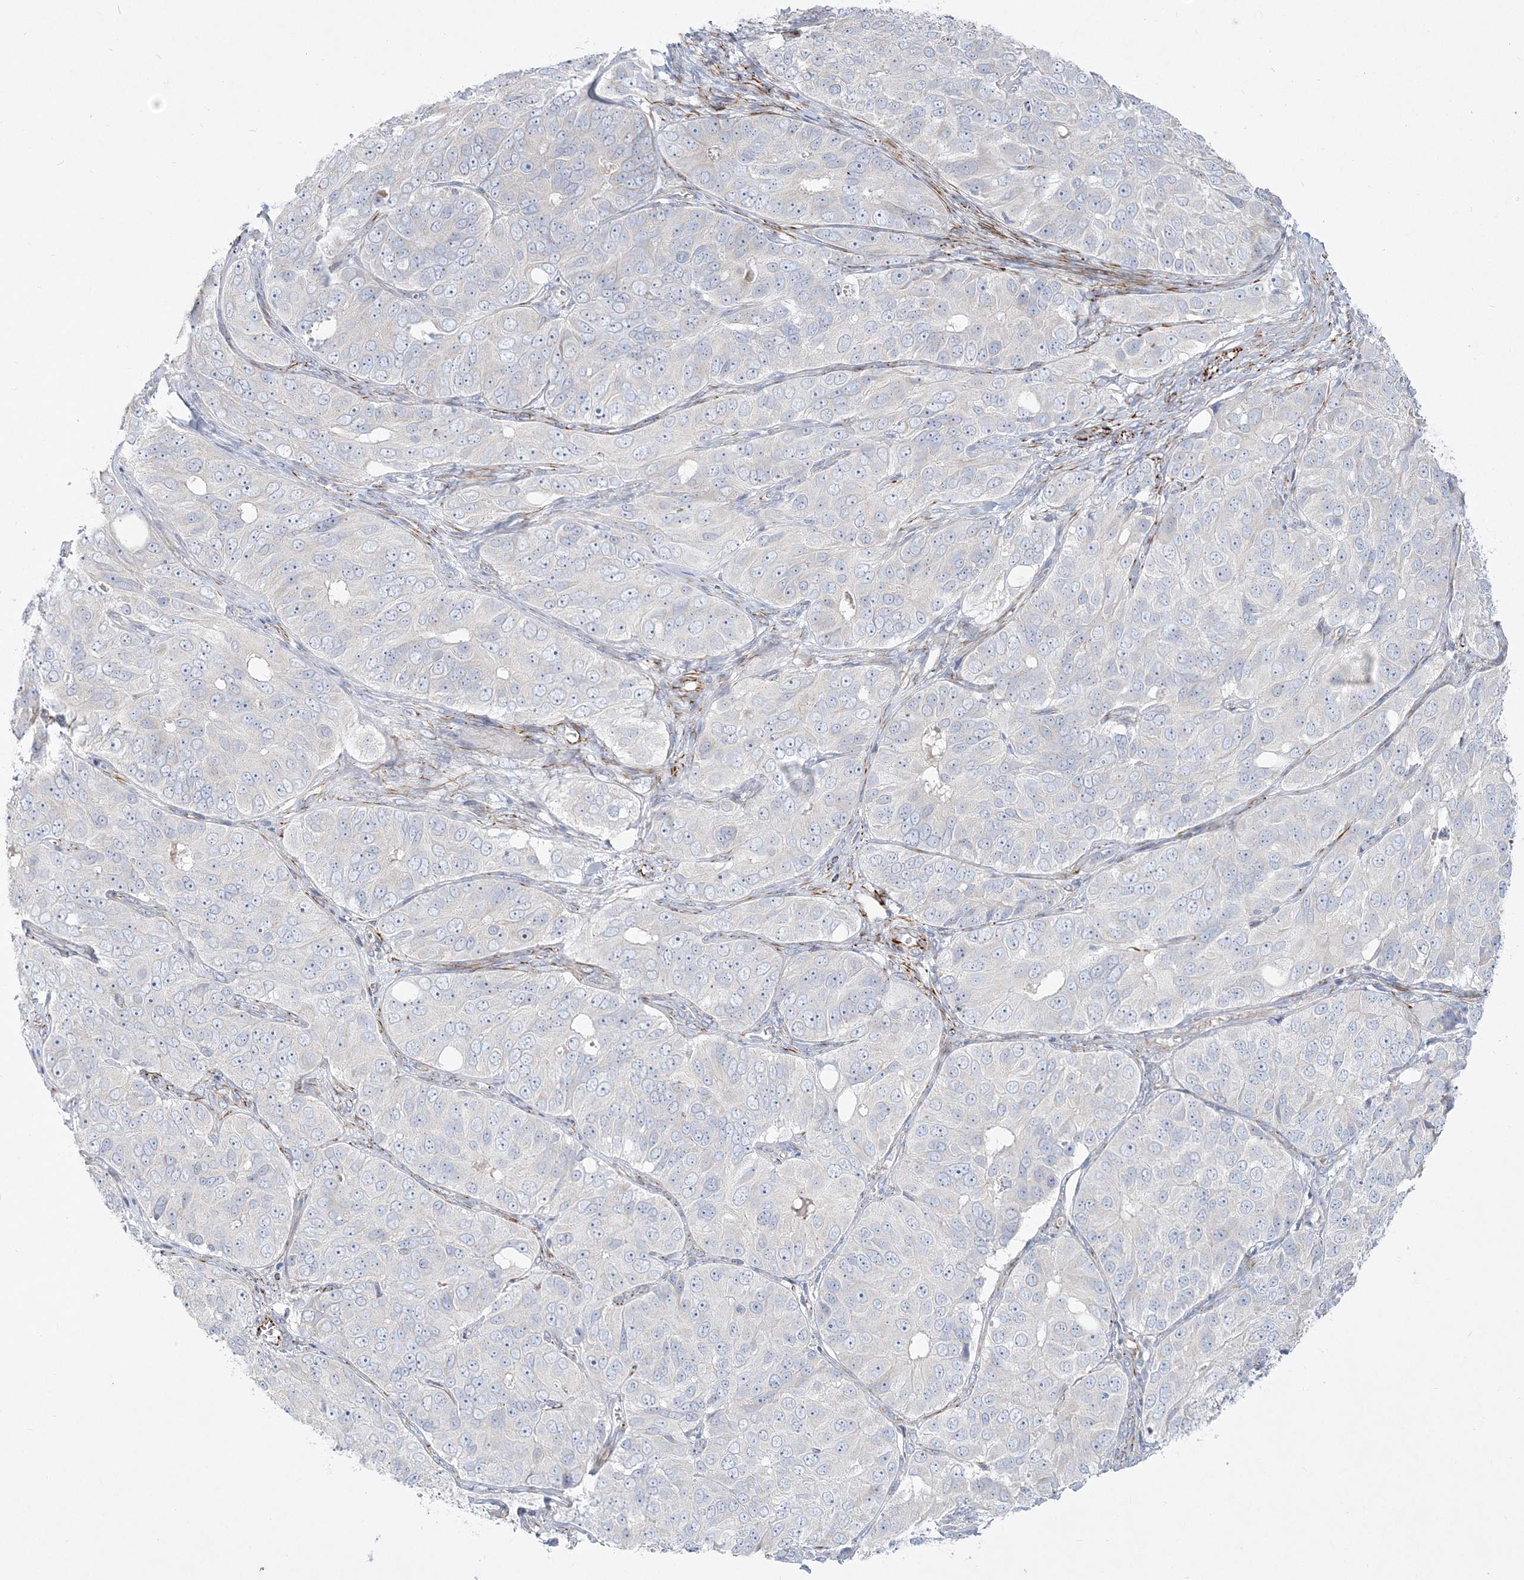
{"staining": {"intensity": "negative", "quantity": "none", "location": "none"}, "tissue": "ovarian cancer", "cell_type": "Tumor cells", "image_type": "cancer", "snomed": [{"axis": "morphology", "description": "Carcinoma, endometroid"}, {"axis": "topography", "description": "Ovary"}], "caption": "Tumor cells show no significant protein expression in endometroid carcinoma (ovarian).", "gene": "GPAT2", "patient": {"sex": "female", "age": 51}}